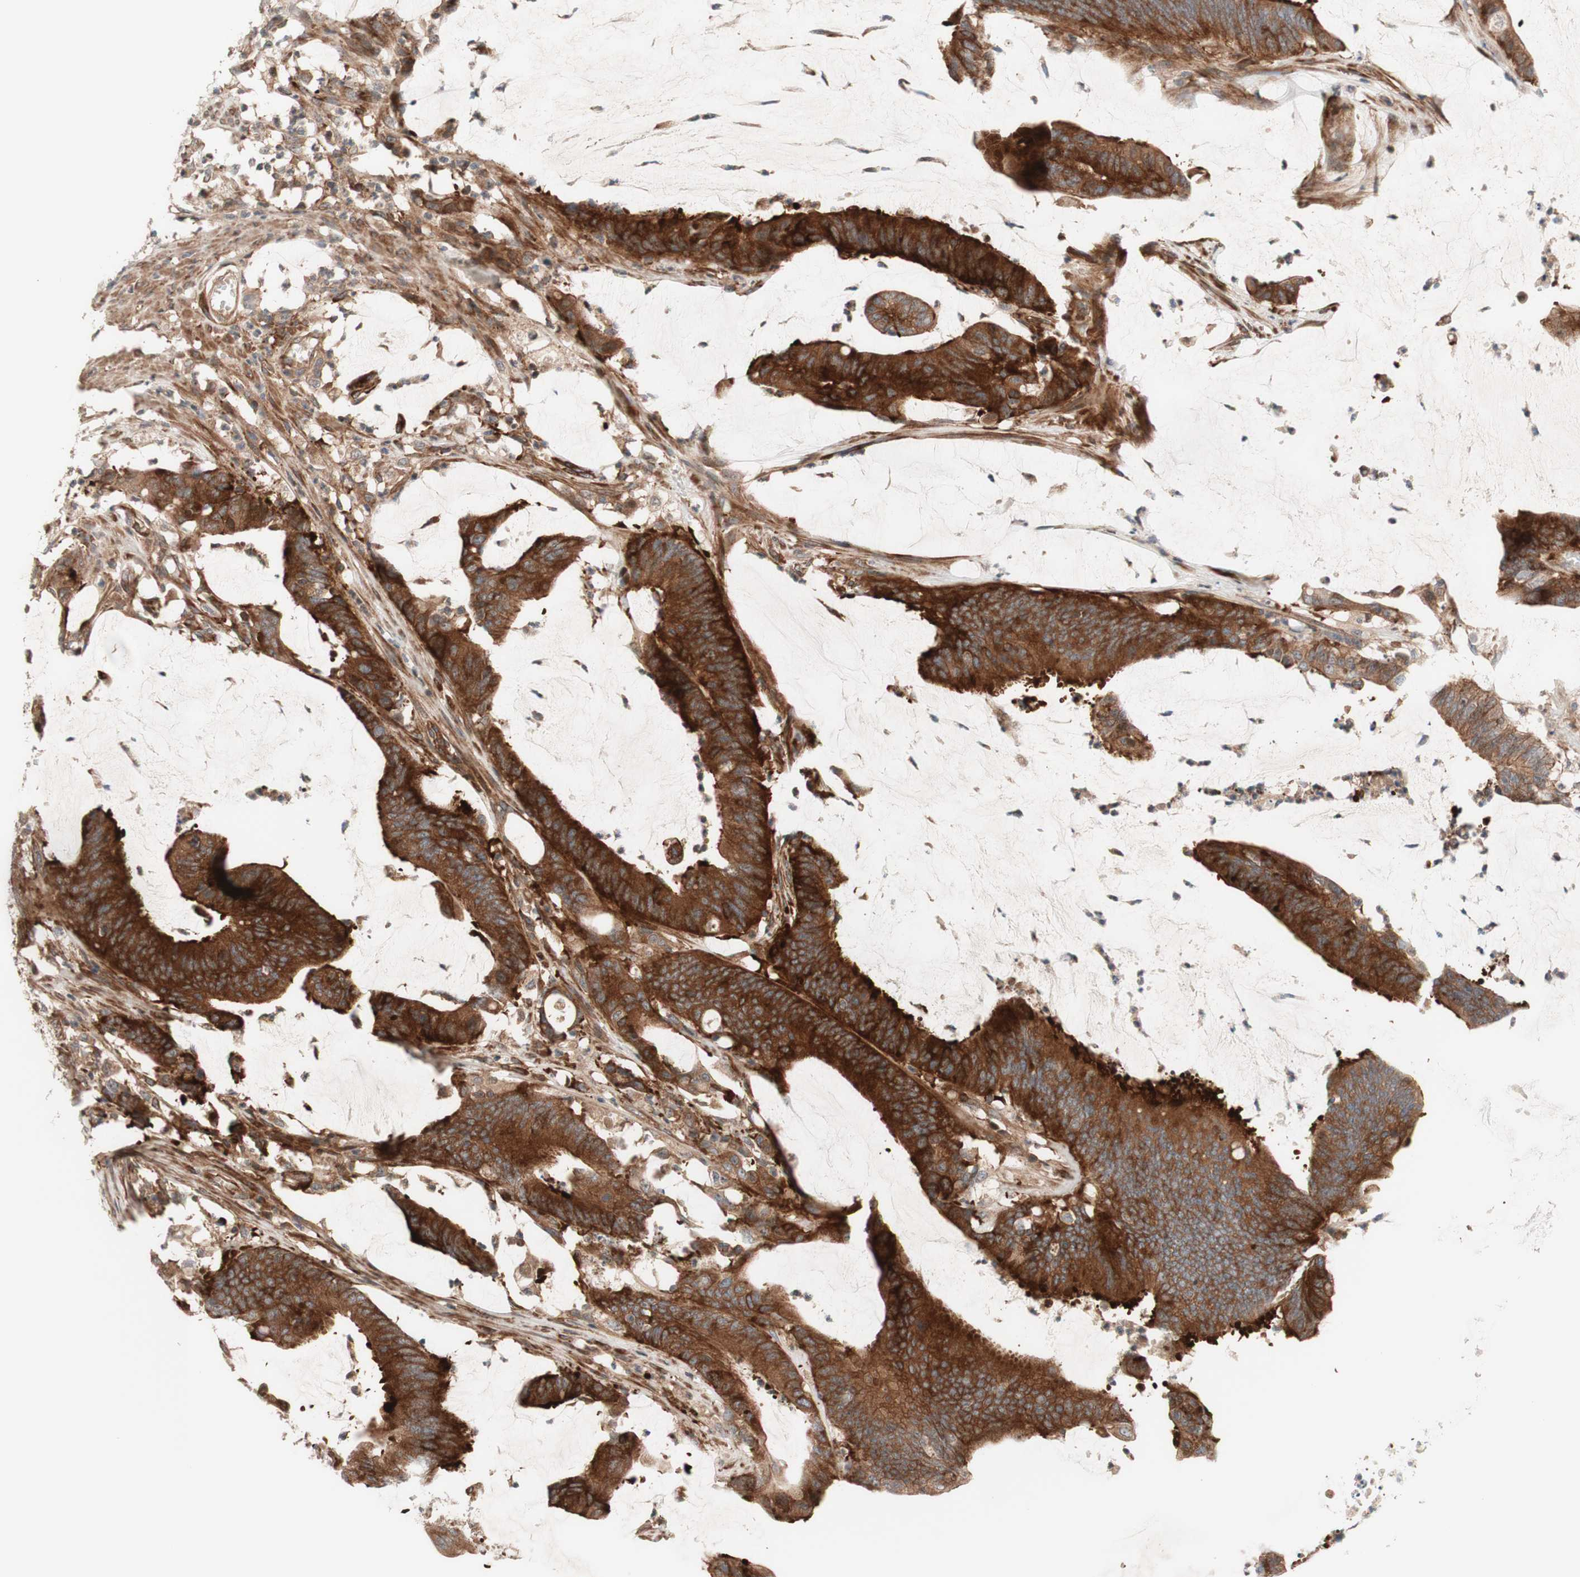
{"staining": {"intensity": "strong", "quantity": ">75%", "location": "cytoplasmic/membranous"}, "tissue": "colorectal cancer", "cell_type": "Tumor cells", "image_type": "cancer", "snomed": [{"axis": "morphology", "description": "Adenocarcinoma, NOS"}, {"axis": "topography", "description": "Rectum"}], "caption": "A brown stain labels strong cytoplasmic/membranous positivity of a protein in colorectal cancer tumor cells.", "gene": "CCN4", "patient": {"sex": "female", "age": 66}}